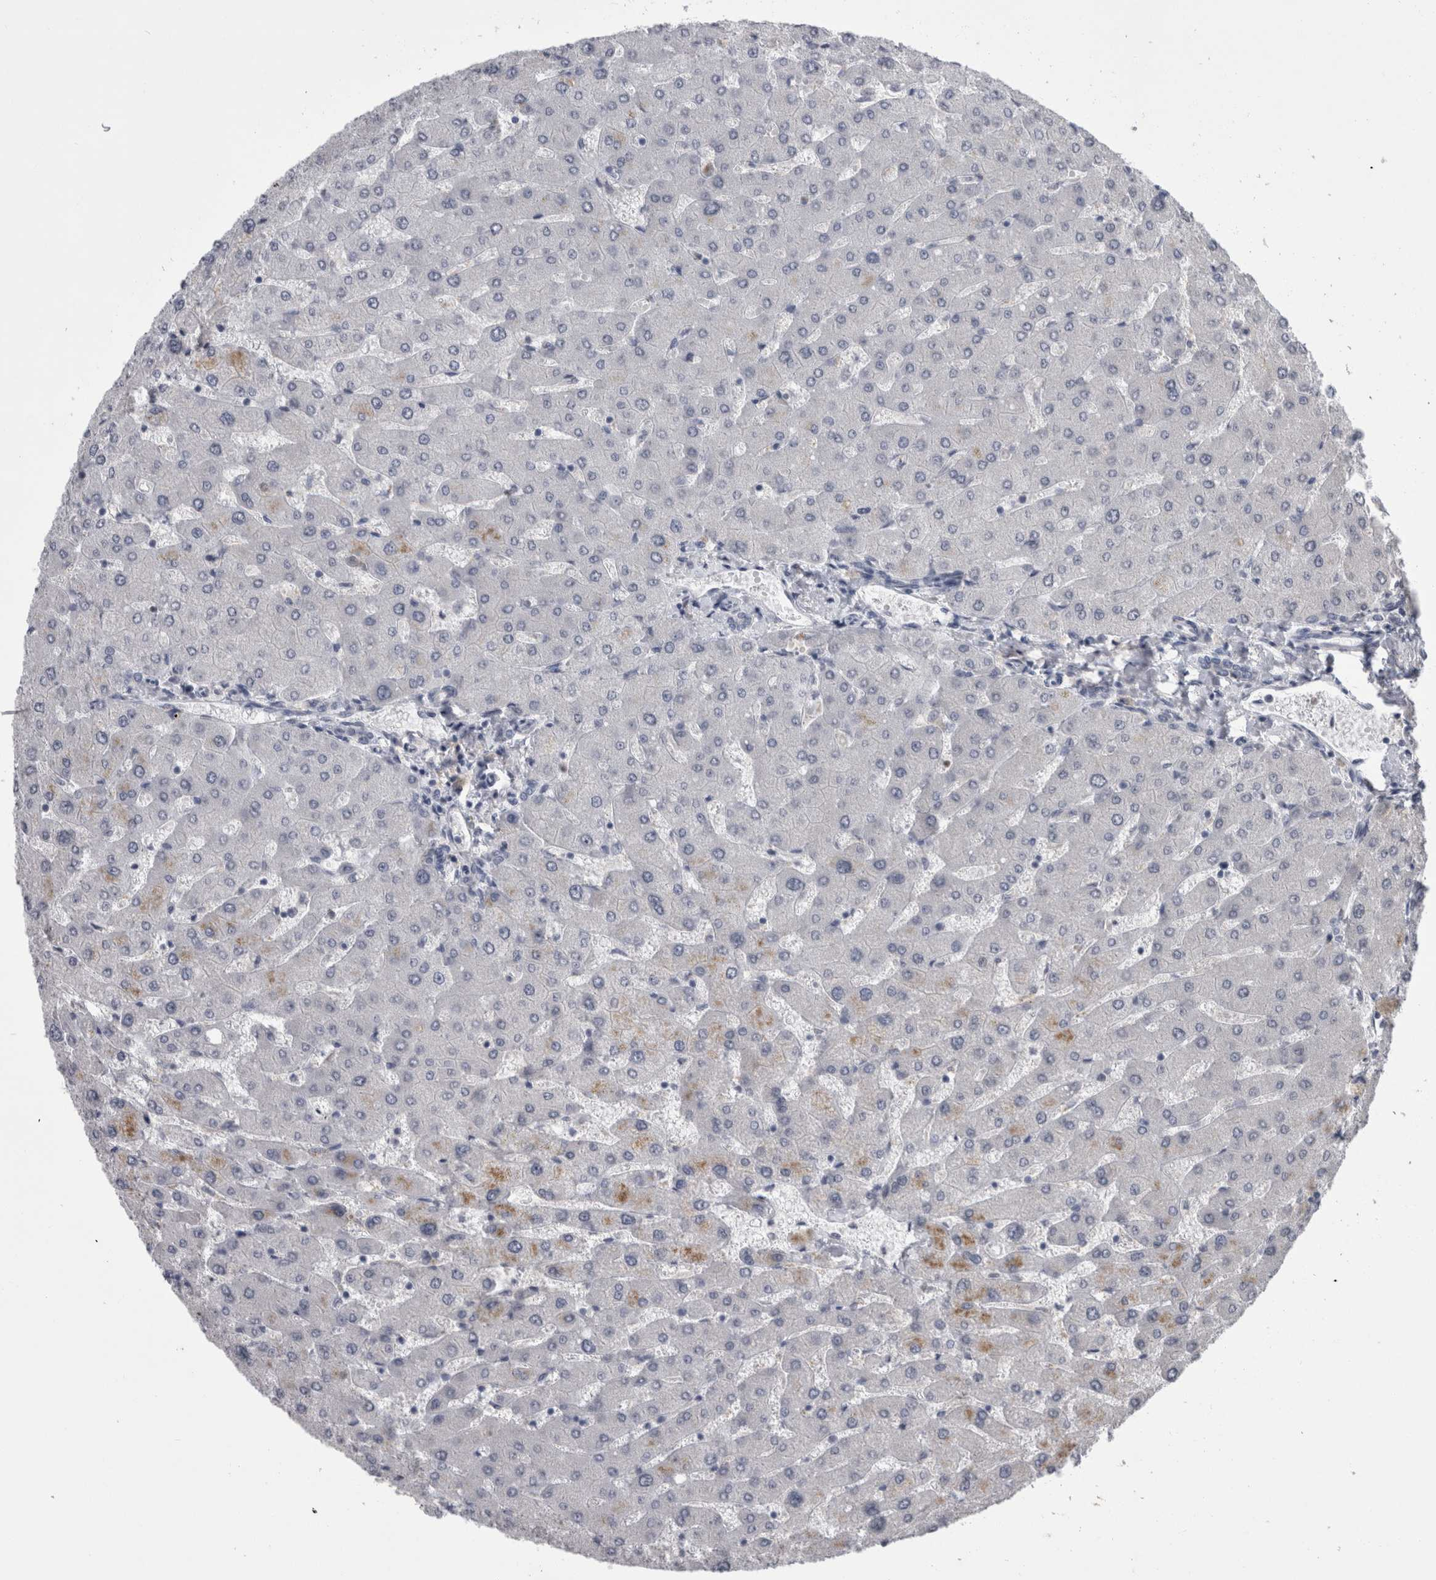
{"staining": {"intensity": "negative", "quantity": "none", "location": "none"}, "tissue": "liver", "cell_type": "Cholangiocytes", "image_type": "normal", "snomed": [{"axis": "morphology", "description": "Normal tissue, NOS"}, {"axis": "topography", "description": "Liver"}], "caption": "Immunohistochemical staining of unremarkable liver demonstrates no significant staining in cholangiocytes.", "gene": "PAX5", "patient": {"sex": "male", "age": 55}}